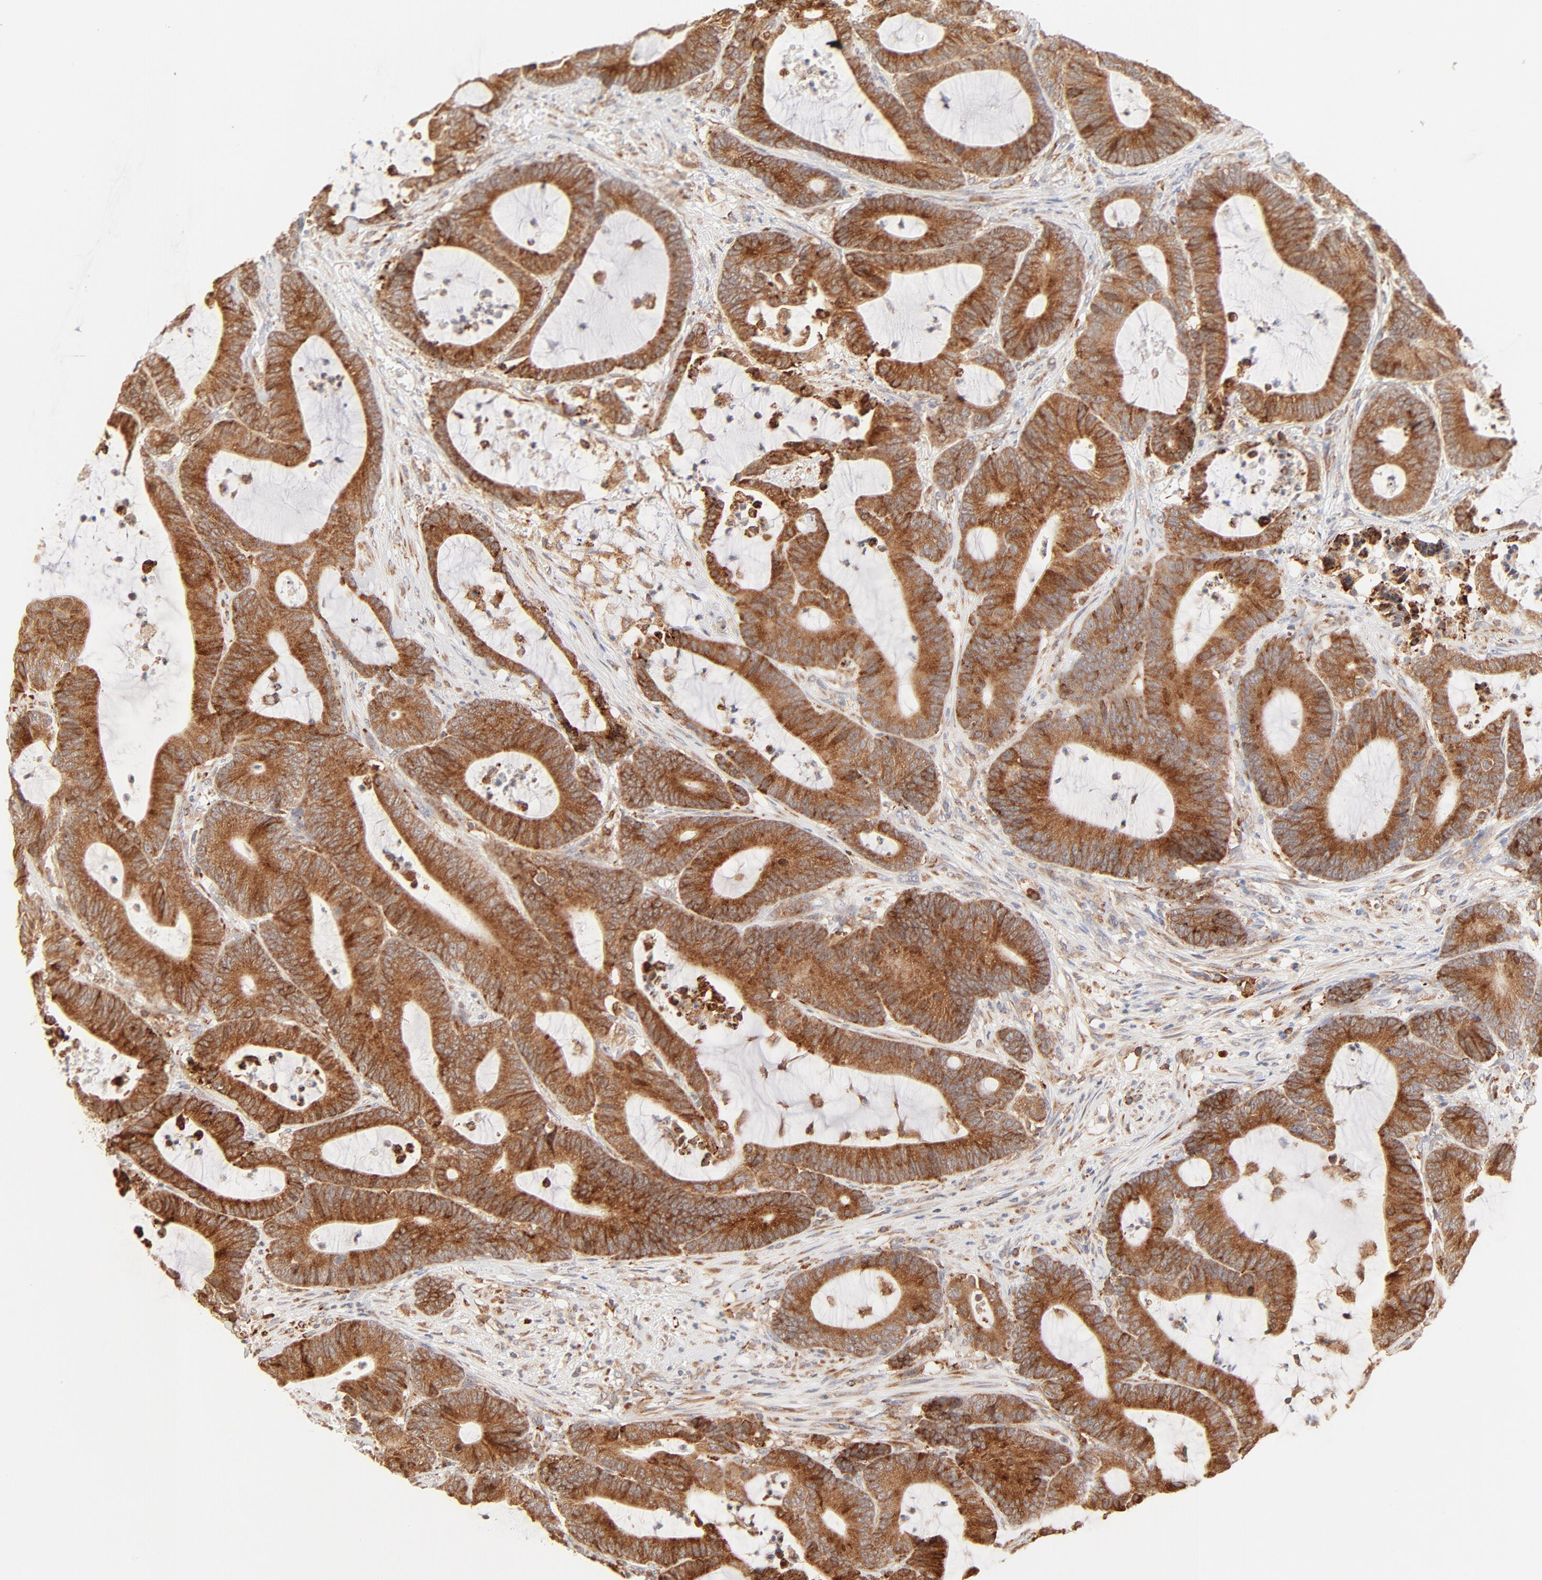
{"staining": {"intensity": "moderate", "quantity": ">75%", "location": "cytoplasmic/membranous"}, "tissue": "colorectal cancer", "cell_type": "Tumor cells", "image_type": "cancer", "snomed": [{"axis": "morphology", "description": "Adenocarcinoma, NOS"}, {"axis": "topography", "description": "Colon"}], "caption": "Adenocarcinoma (colorectal) stained for a protein reveals moderate cytoplasmic/membranous positivity in tumor cells. (DAB IHC with brightfield microscopy, high magnification).", "gene": "PARP12", "patient": {"sex": "female", "age": 84}}